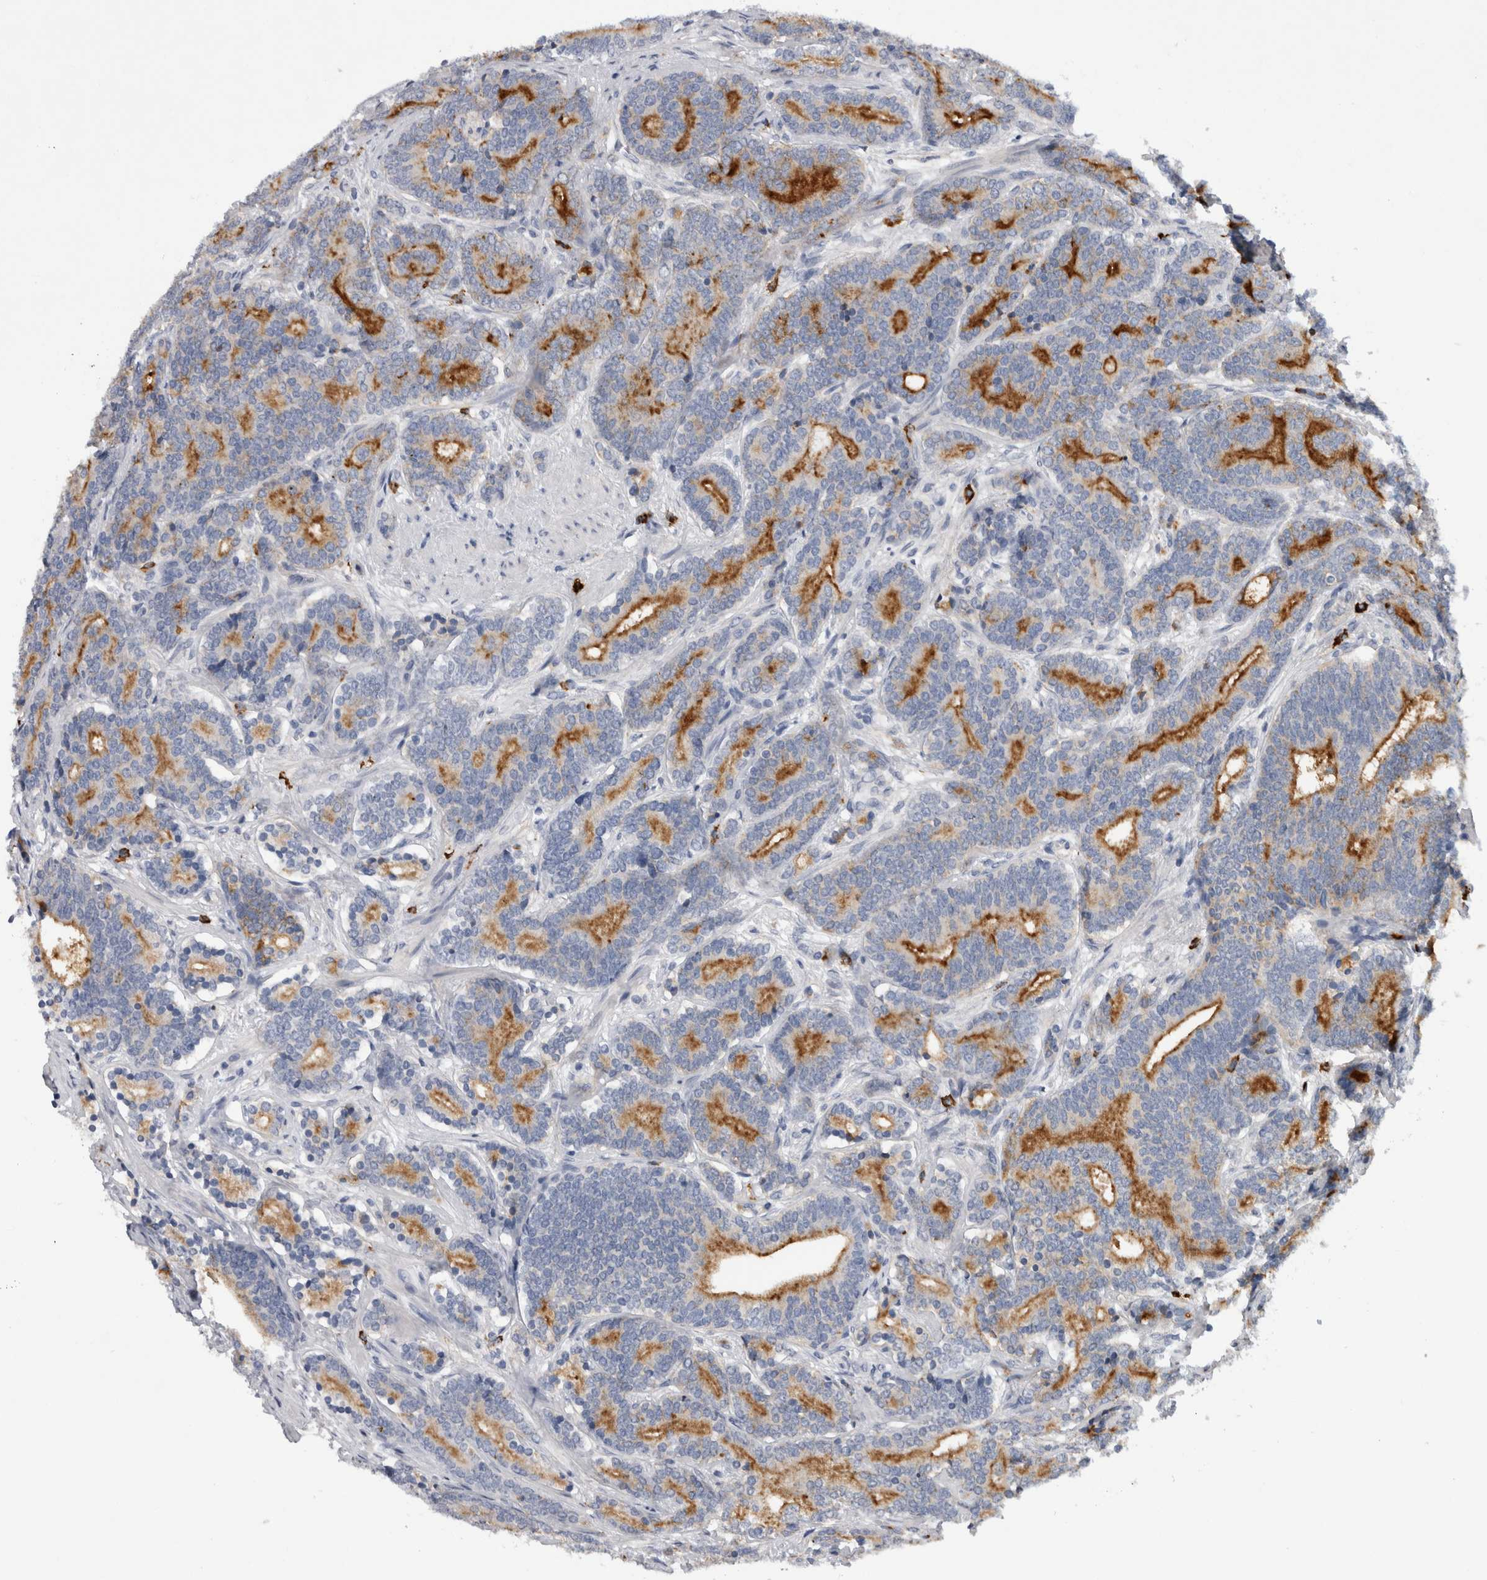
{"staining": {"intensity": "strong", "quantity": "25%-75%", "location": "cytoplasmic/membranous"}, "tissue": "prostate cancer", "cell_type": "Tumor cells", "image_type": "cancer", "snomed": [{"axis": "morphology", "description": "Adenocarcinoma, High grade"}, {"axis": "topography", "description": "Prostate"}], "caption": "Immunohistochemical staining of adenocarcinoma (high-grade) (prostate) shows high levels of strong cytoplasmic/membranous expression in approximately 25%-75% of tumor cells. (DAB (3,3'-diaminobenzidine) IHC, brown staining for protein, blue staining for nuclei).", "gene": "CD63", "patient": {"sex": "male", "age": 55}}